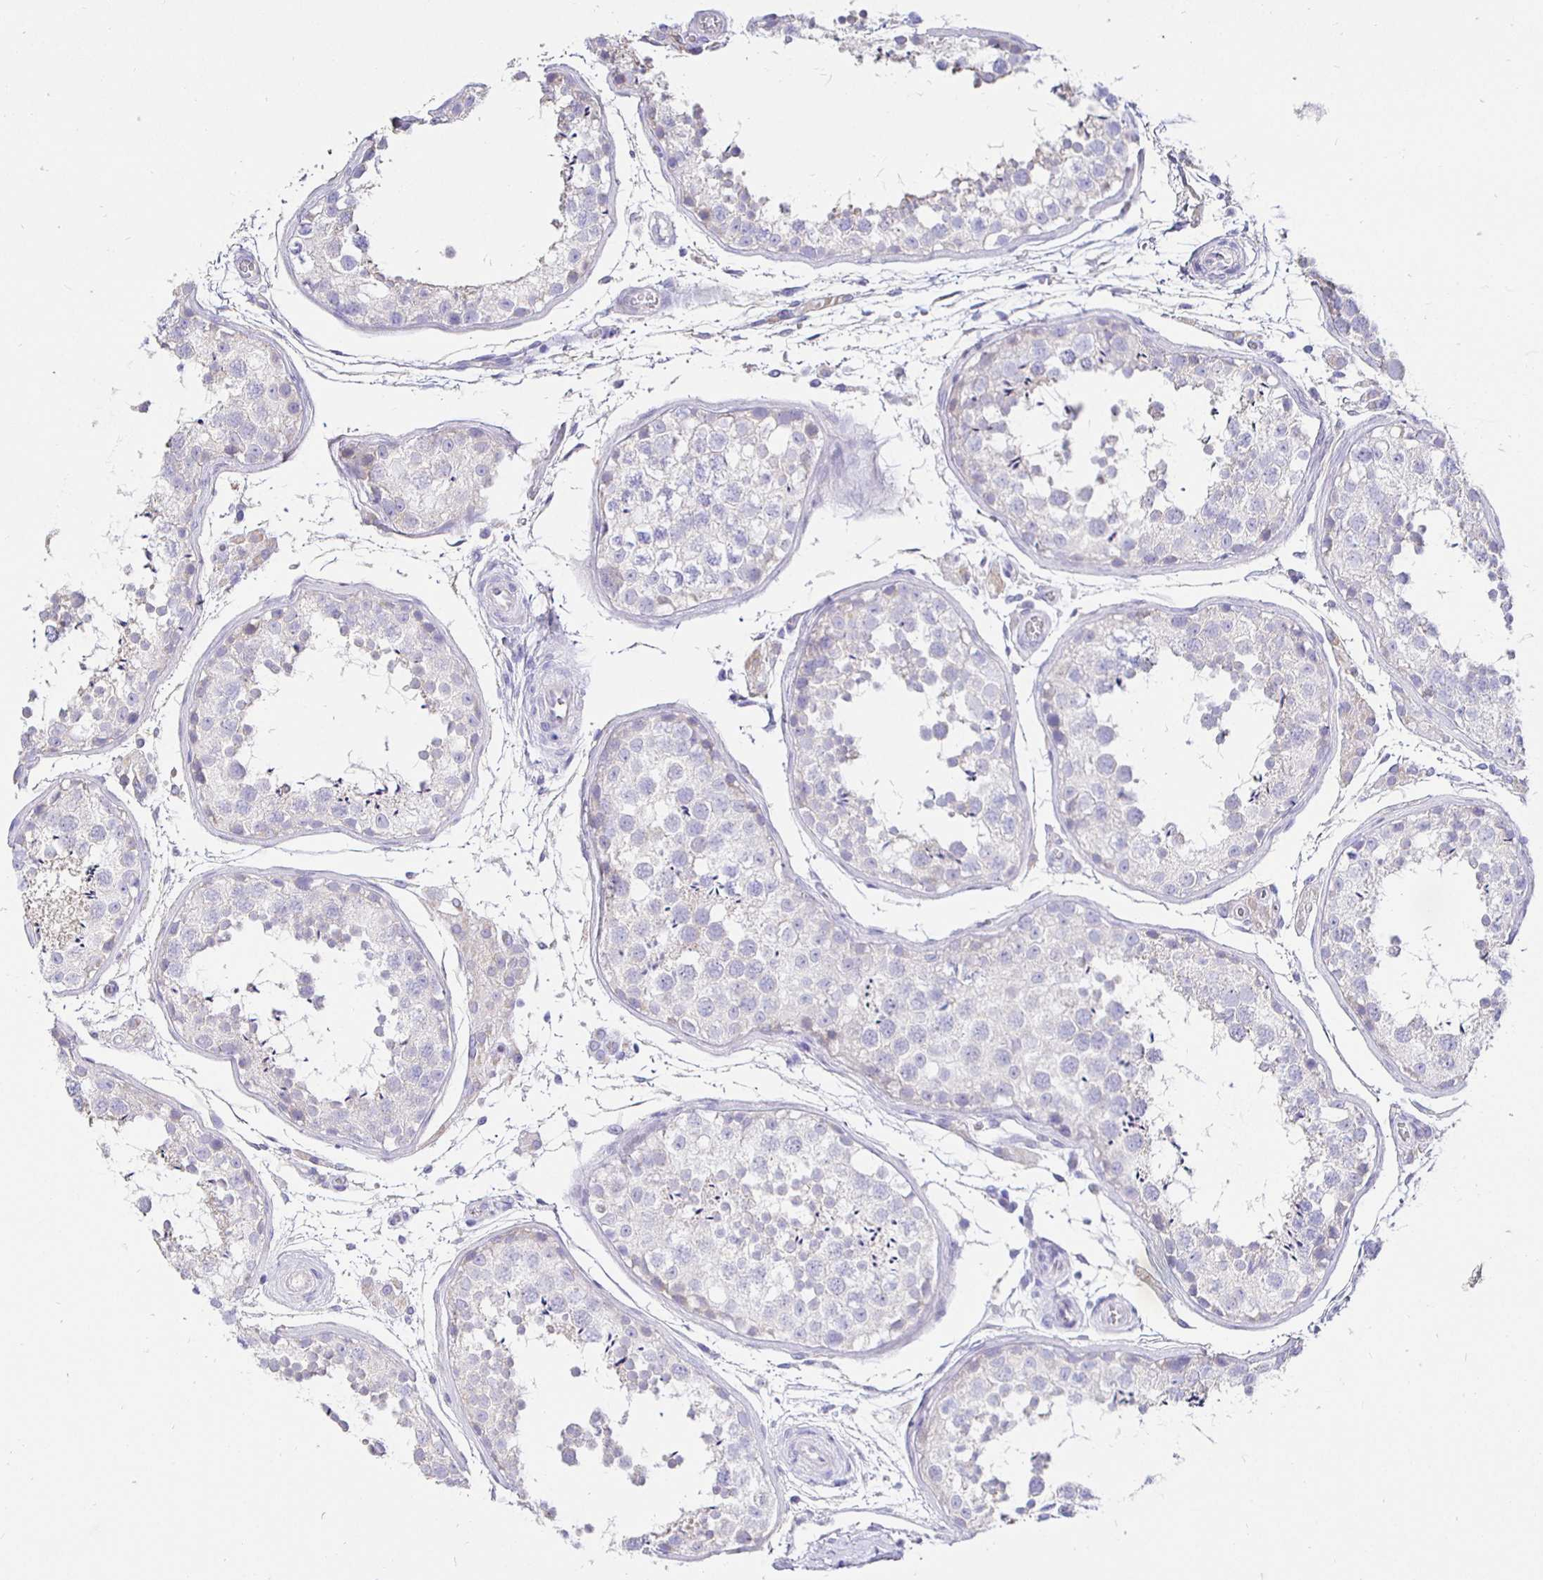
{"staining": {"intensity": "negative", "quantity": "none", "location": "none"}, "tissue": "testis", "cell_type": "Cells in seminiferous ducts", "image_type": "normal", "snomed": [{"axis": "morphology", "description": "Normal tissue, NOS"}, {"axis": "topography", "description": "Testis"}], "caption": "An immunohistochemistry (IHC) image of benign testis is shown. There is no staining in cells in seminiferous ducts of testis. (Stains: DAB immunohistochemistry (IHC) with hematoxylin counter stain, Microscopy: brightfield microscopy at high magnification).", "gene": "UMOD", "patient": {"sex": "male", "age": 29}}